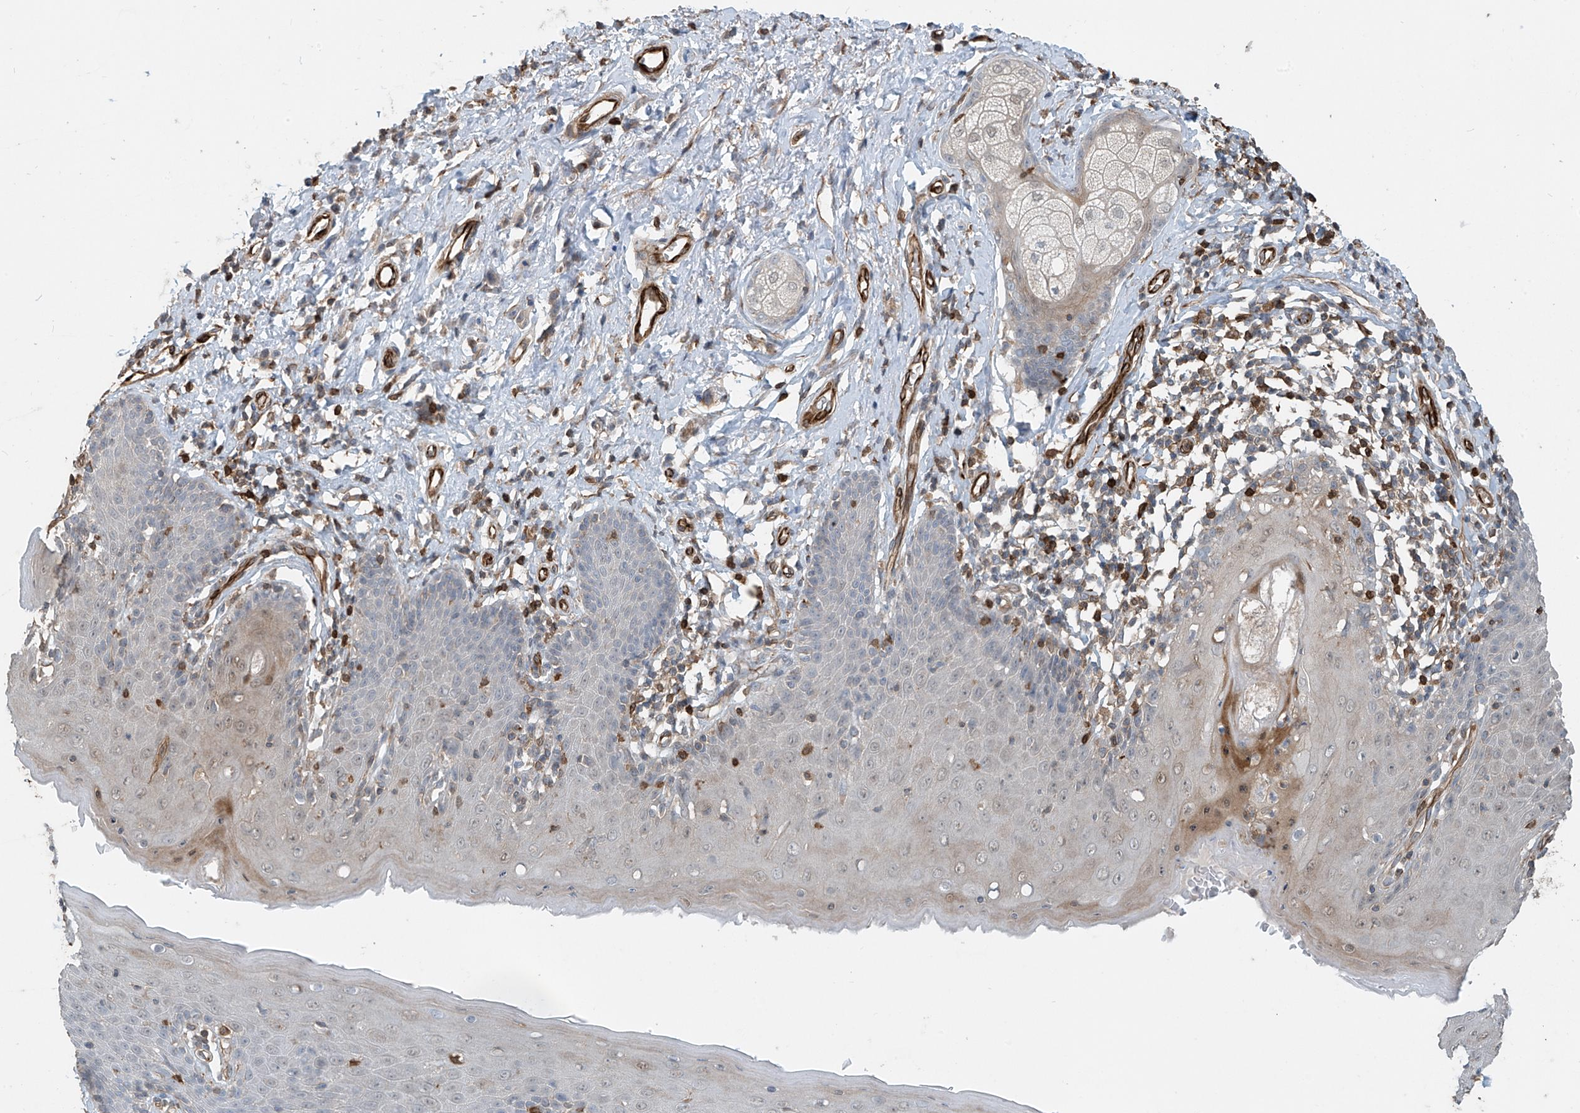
{"staining": {"intensity": "weak", "quantity": "<25%", "location": "cytoplasmic/membranous"}, "tissue": "skin", "cell_type": "Epidermal cells", "image_type": "normal", "snomed": [{"axis": "morphology", "description": "Normal tissue, NOS"}, {"axis": "topography", "description": "Vulva"}], "caption": "Immunohistochemistry micrograph of unremarkable skin: human skin stained with DAB demonstrates no significant protein staining in epidermal cells. Brightfield microscopy of IHC stained with DAB (brown) and hematoxylin (blue), captured at high magnification.", "gene": "SH3BGRL3", "patient": {"sex": "female", "age": 66}}